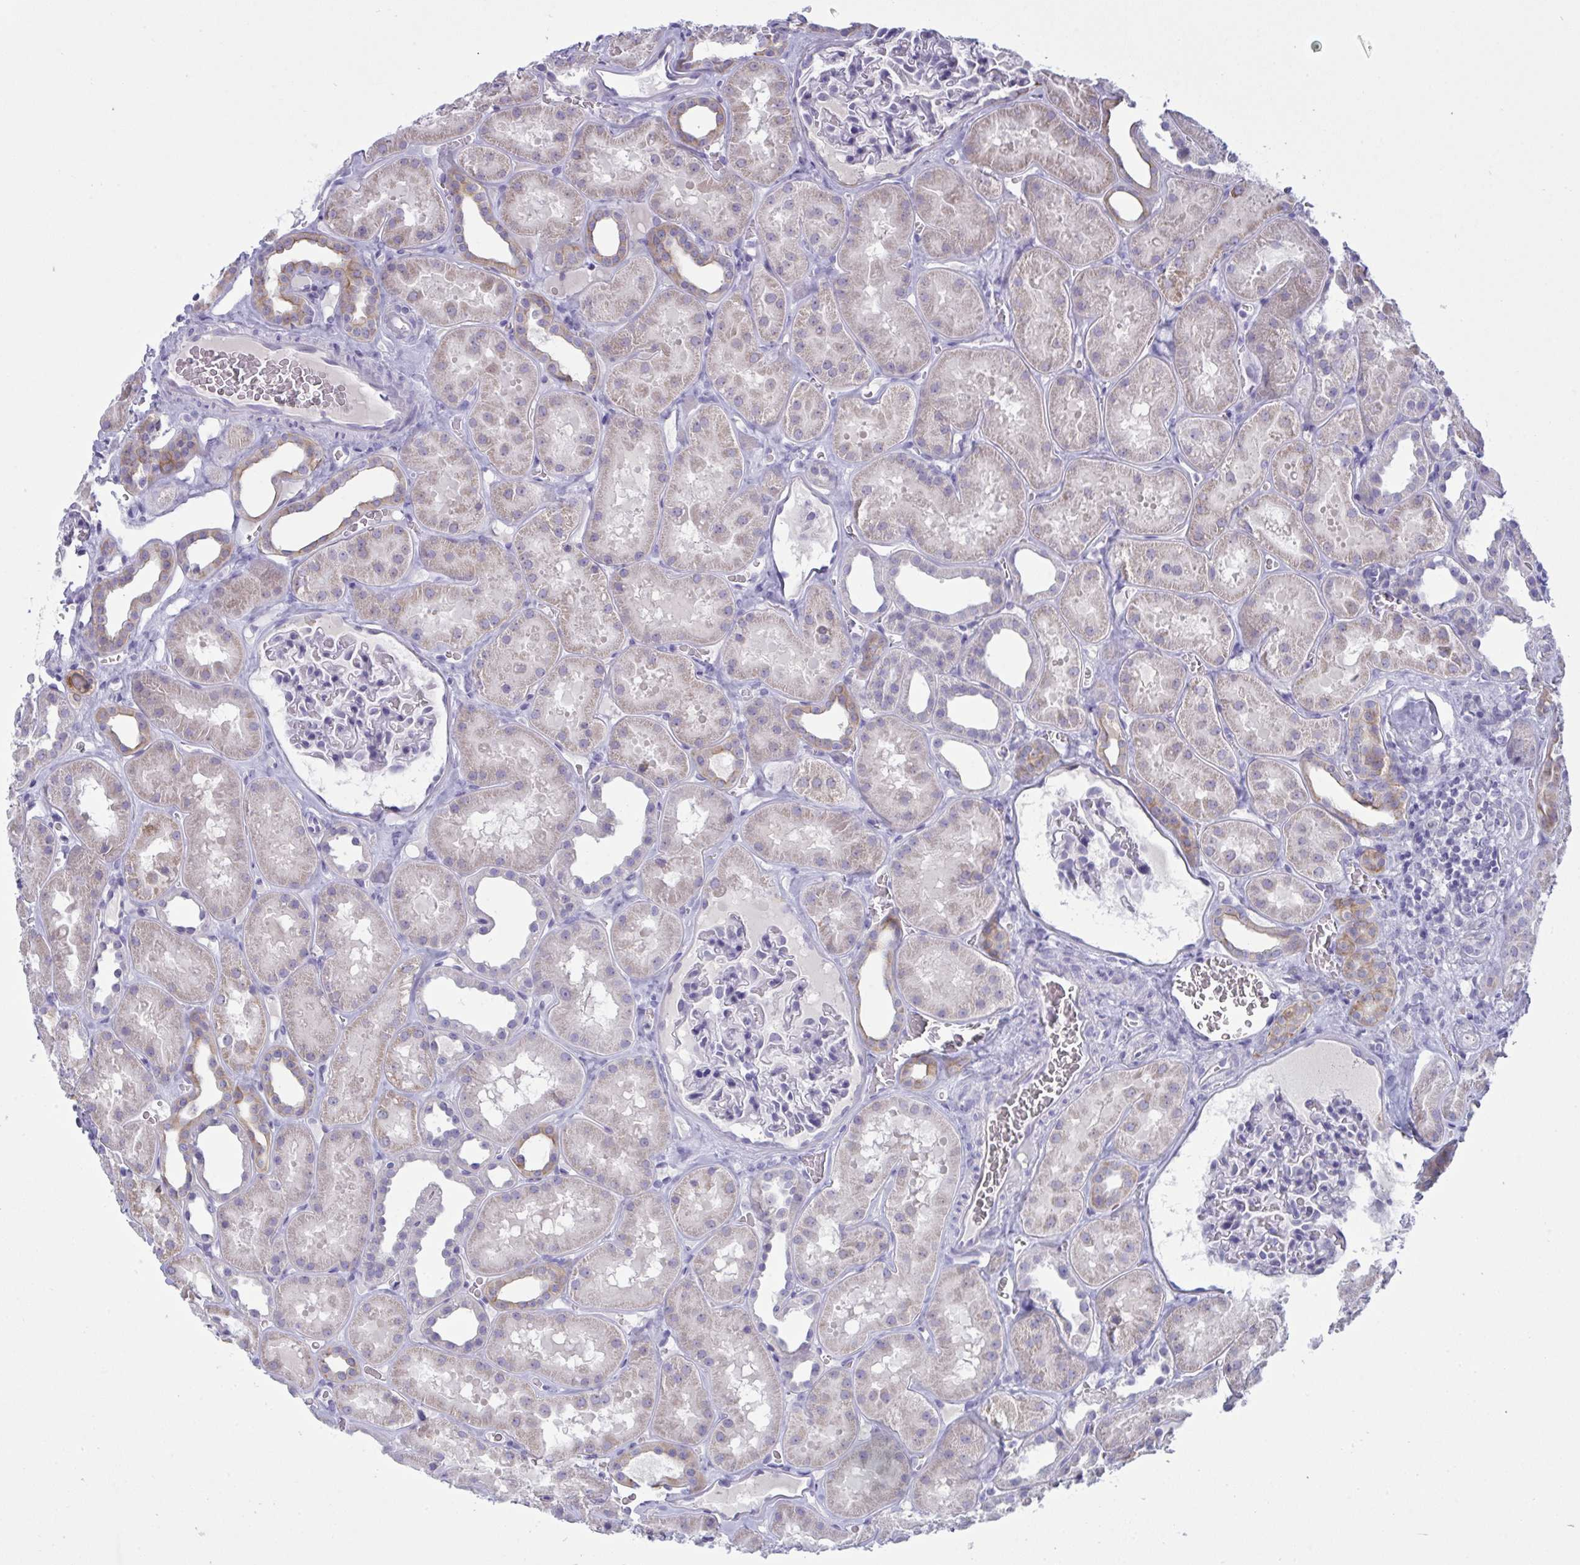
{"staining": {"intensity": "negative", "quantity": "none", "location": "none"}, "tissue": "kidney", "cell_type": "Cells in glomeruli", "image_type": "normal", "snomed": [{"axis": "morphology", "description": "Normal tissue, NOS"}, {"axis": "topography", "description": "Kidney"}], "caption": "There is no significant expression in cells in glomeruli of kidney. (DAB (3,3'-diaminobenzidine) immunohistochemistry, high magnification).", "gene": "TENT5D", "patient": {"sex": "female", "age": 41}}